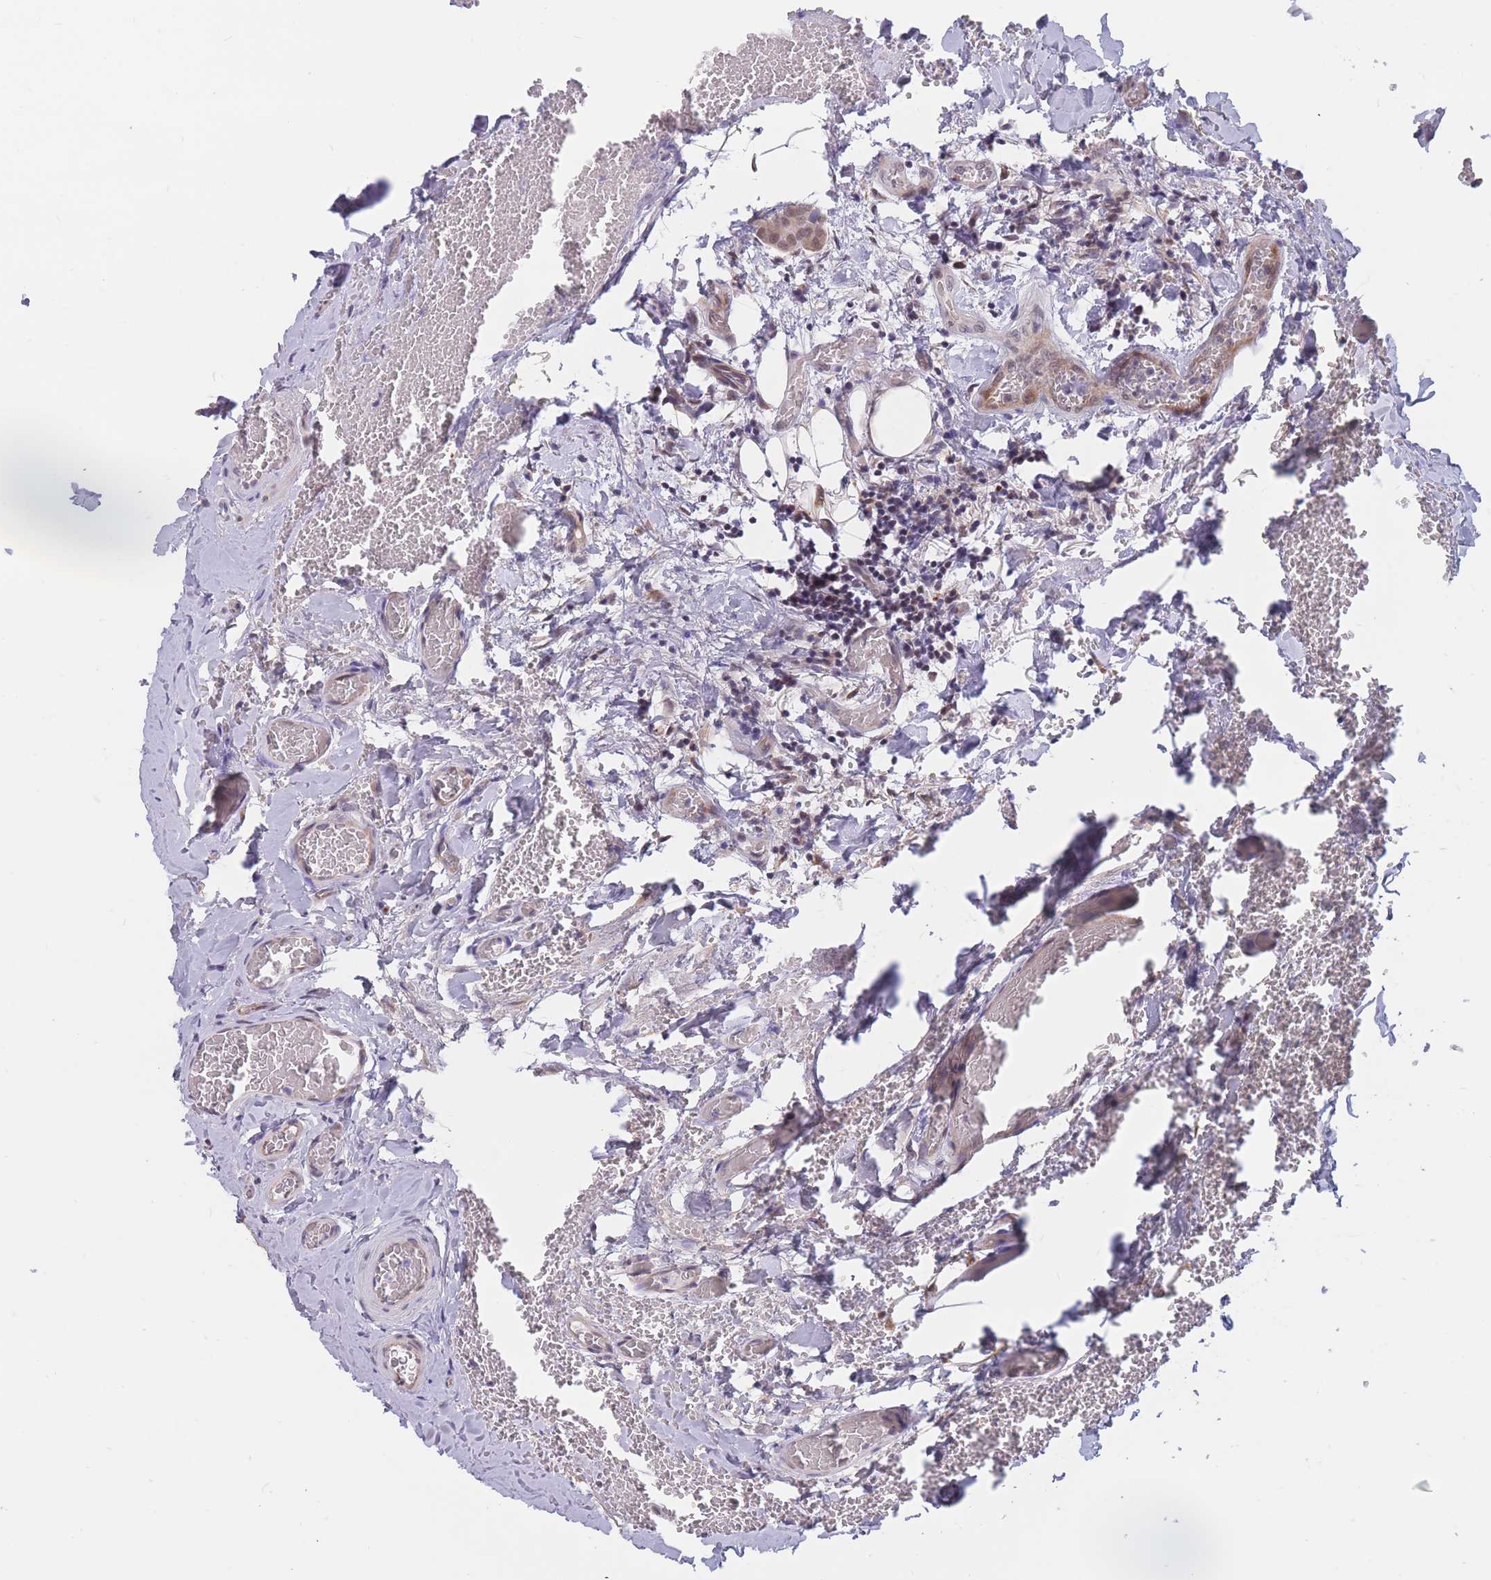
{"staining": {"intensity": "negative", "quantity": "none", "location": "none"}, "tissue": "thyroid cancer", "cell_type": "Tumor cells", "image_type": "cancer", "snomed": [{"axis": "morphology", "description": "Papillary adenocarcinoma, NOS"}, {"axis": "topography", "description": "Thyroid gland"}], "caption": "An immunohistochemistry (IHC) photomicrograph of thyroid papillary adenocarcinoma is shown. There is no staining in tumor cells of thyroid papillary adenocarcinoma. (DAB IHC with hematoxylin counter stain).", "gene": "BCL9L", "patient": {"sex": "male", "age": 33}}